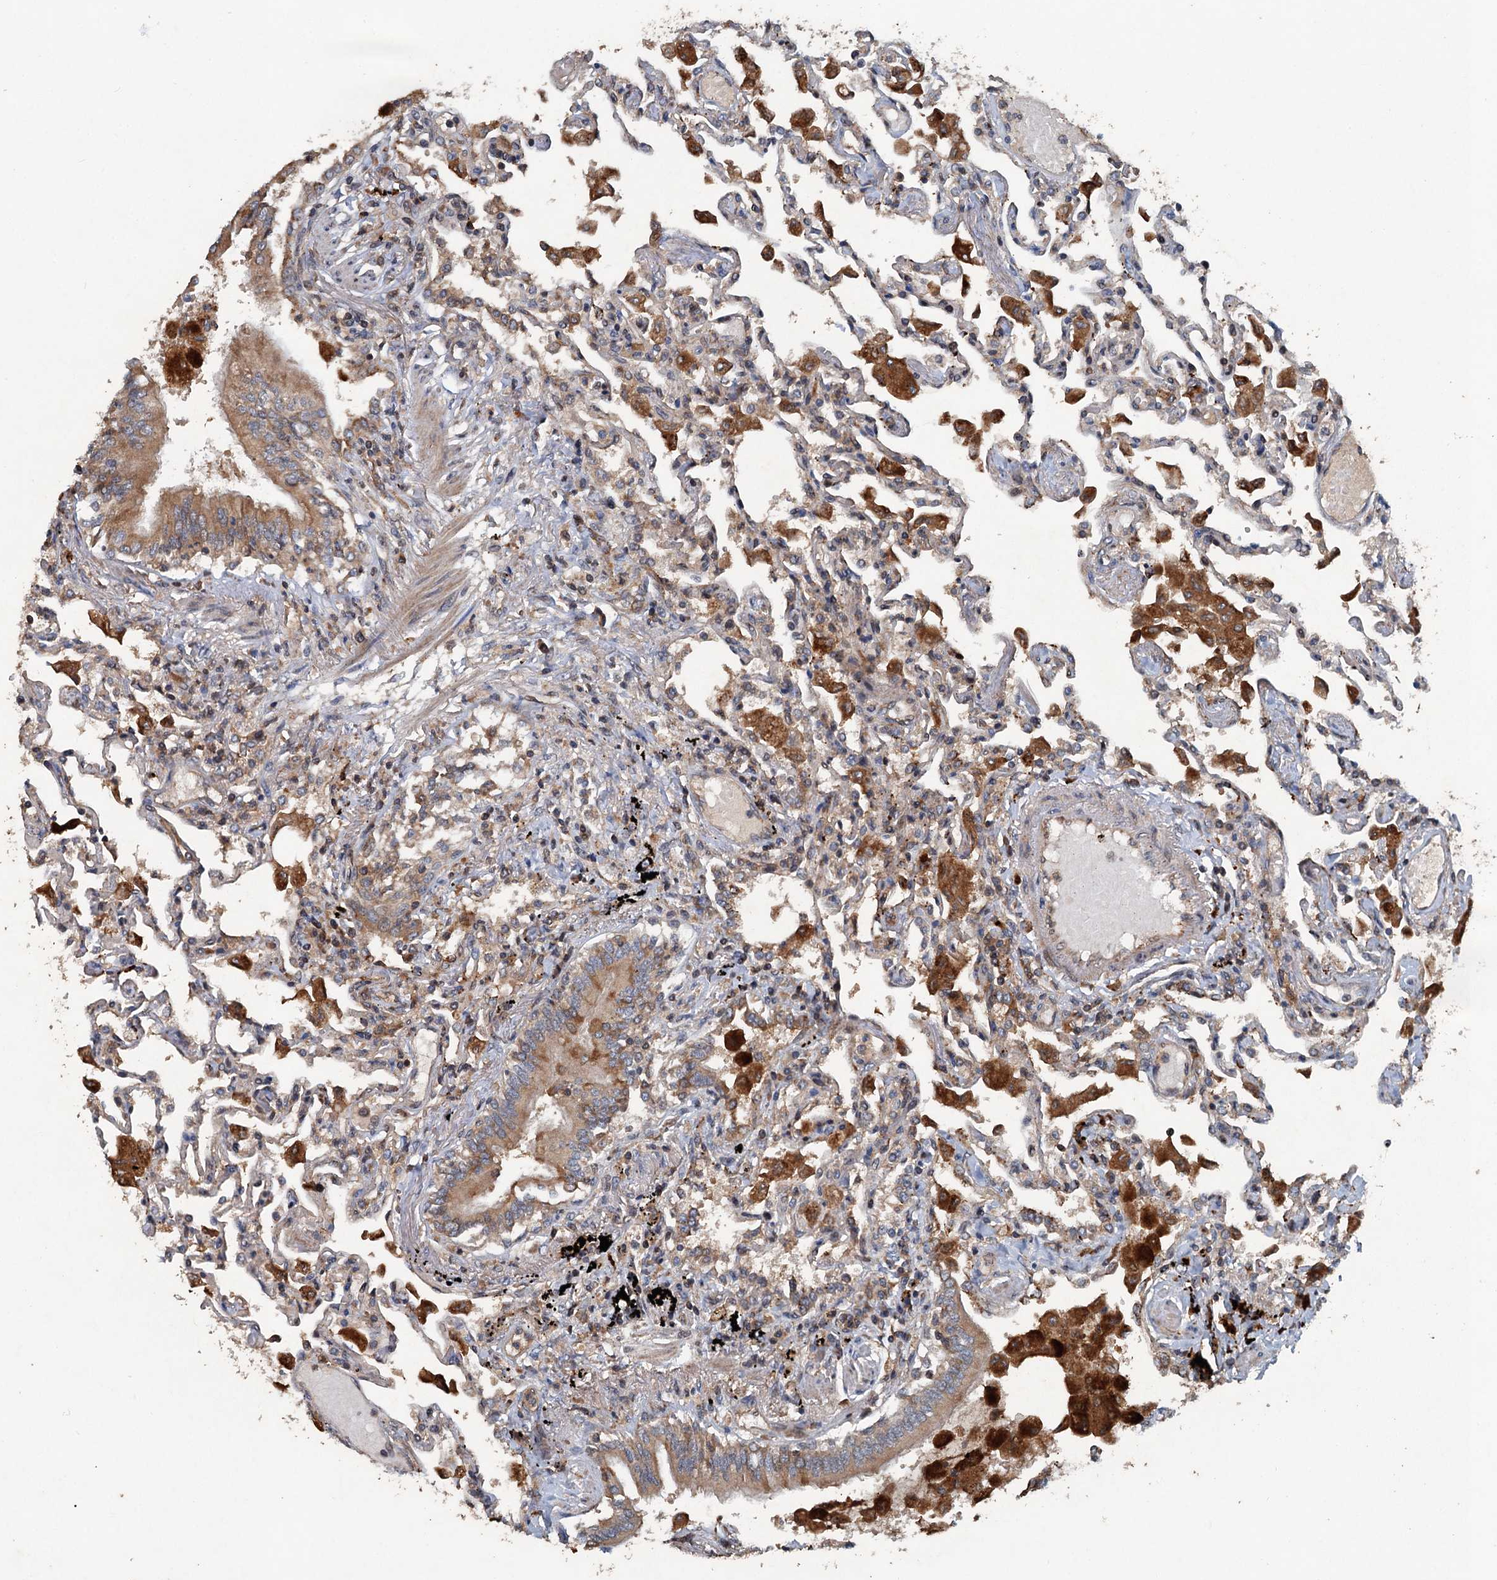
{"staining": {"intensity": "strong", "quantity": "<25%", "location": "cytoplasmic/membranous"}, "tissue": "lung", "cell_type": "Alveolar cells", "image_type": "normal", "snomed": [{"axis": "morphology", "description": "Normal tissue, NOS"}, {"axis": "topography", "description": "Bronchus"}, {"axis": "topography", "description": "Lung"}], "caption": "This micrograph shows IHC staining of unremarkable lung, with medium strong cytoplasmic/membranous expression in approximately <25% of alveolar cells.", "gene": "TAPBPL", "patient": {"sex": "female", "age": 49}}